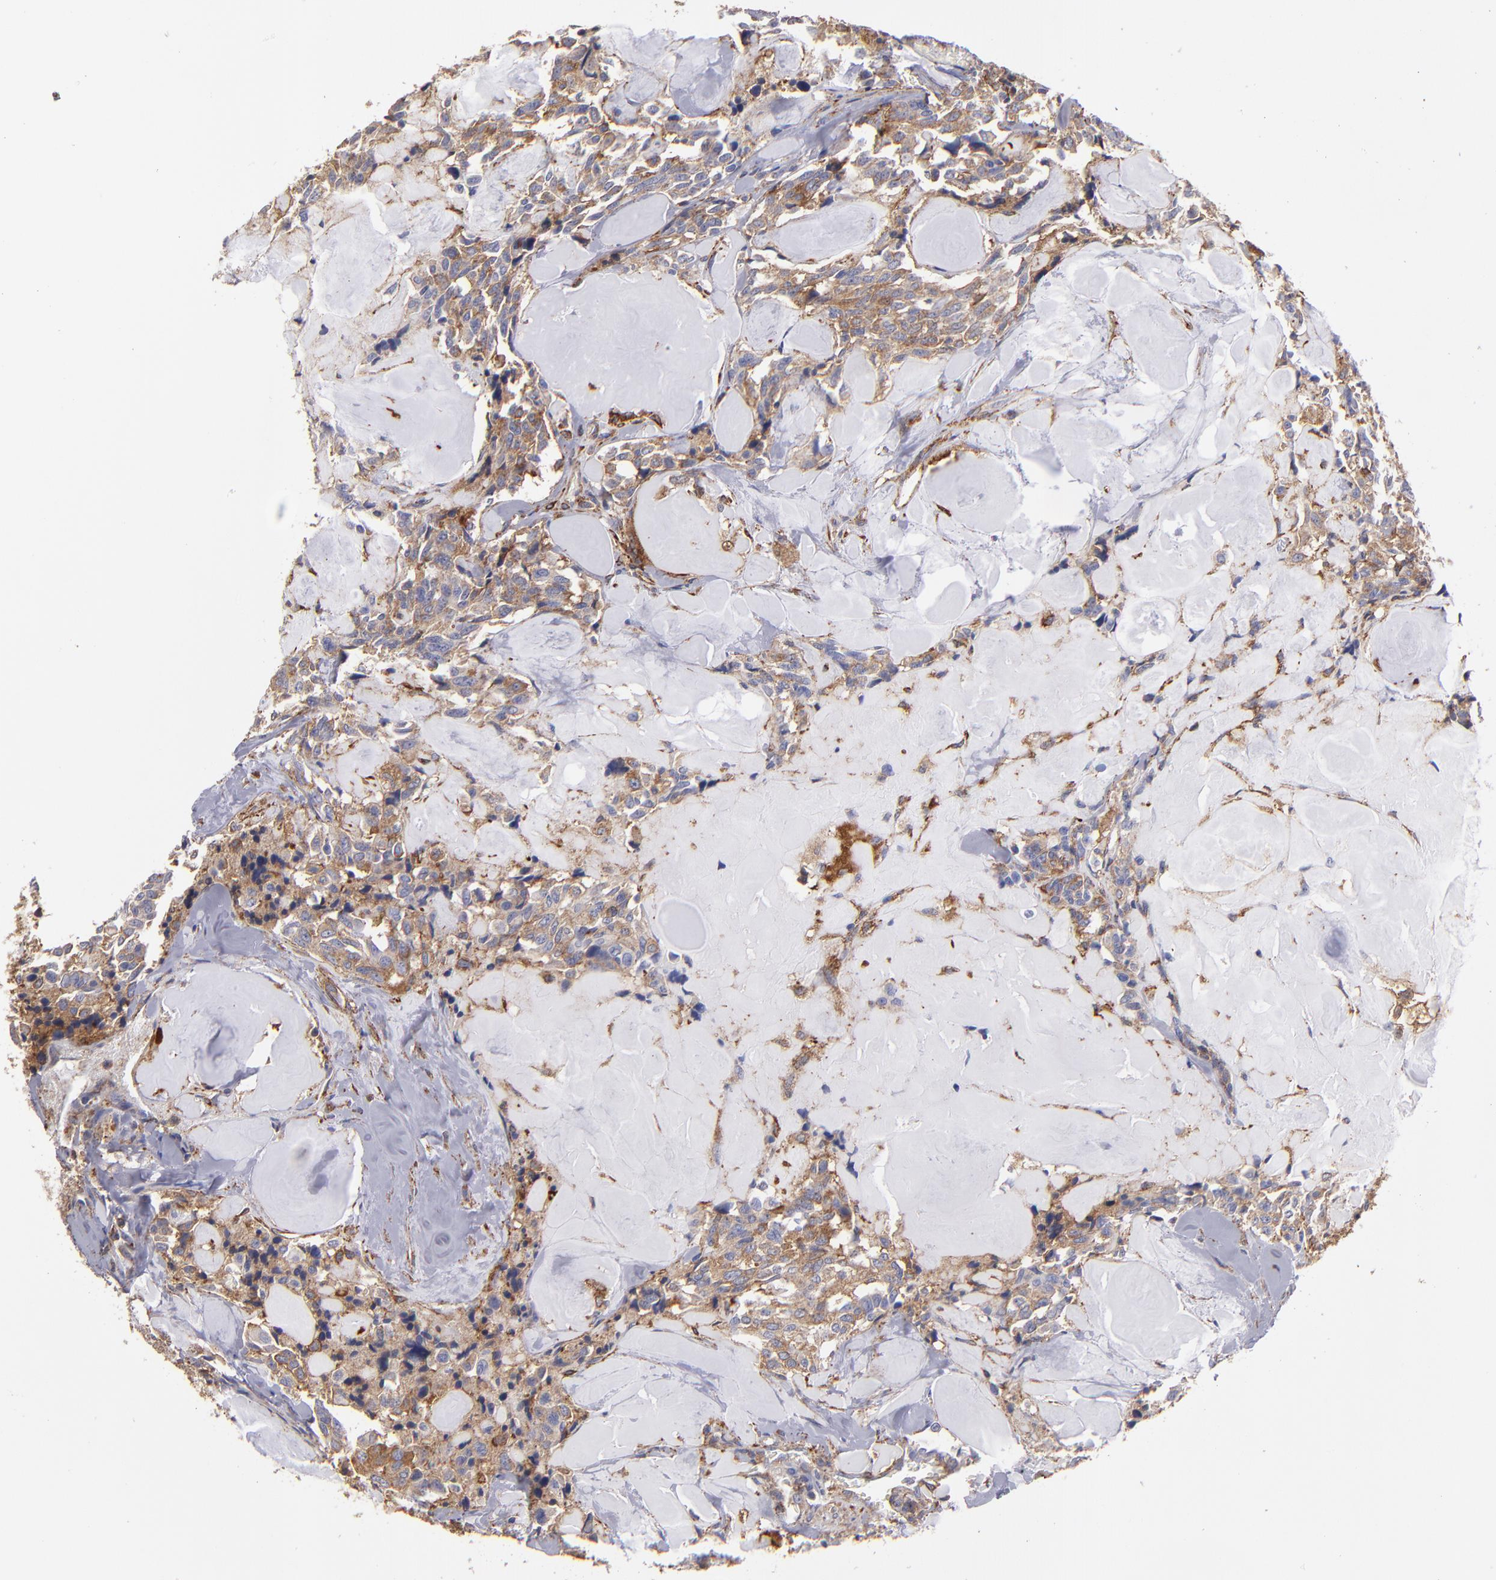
{"staining": {"intensity": "moderate", "quantity": "<25%", "location": "cytoplasmic/membranous"}, "tissue": "thyroid cancer", "cell_type": "Tumor cells", "image_type": "cancer", "snomed": [{"axis": "morphology", "description": "Carcinoma, NOS"}, {"axis": "morphology", "description": "Carcinoid, malignant, NOS"}, {"axis": "topography", "description": "Thyroid gland"}], "caption": "DAB immunohistochemical staining of human carcinoma (thyroid) shows moderate cytoplasmic/membranous protein positivity in about <25% of tumor cells. (Stains: DAB (3,3'-diaminobenzidine) in brown, nuclei in blue, Microscopy: brightfield microscopy at high magnification).", "gene": "MVP", "patient": {"sex": "male", "age": 33}}